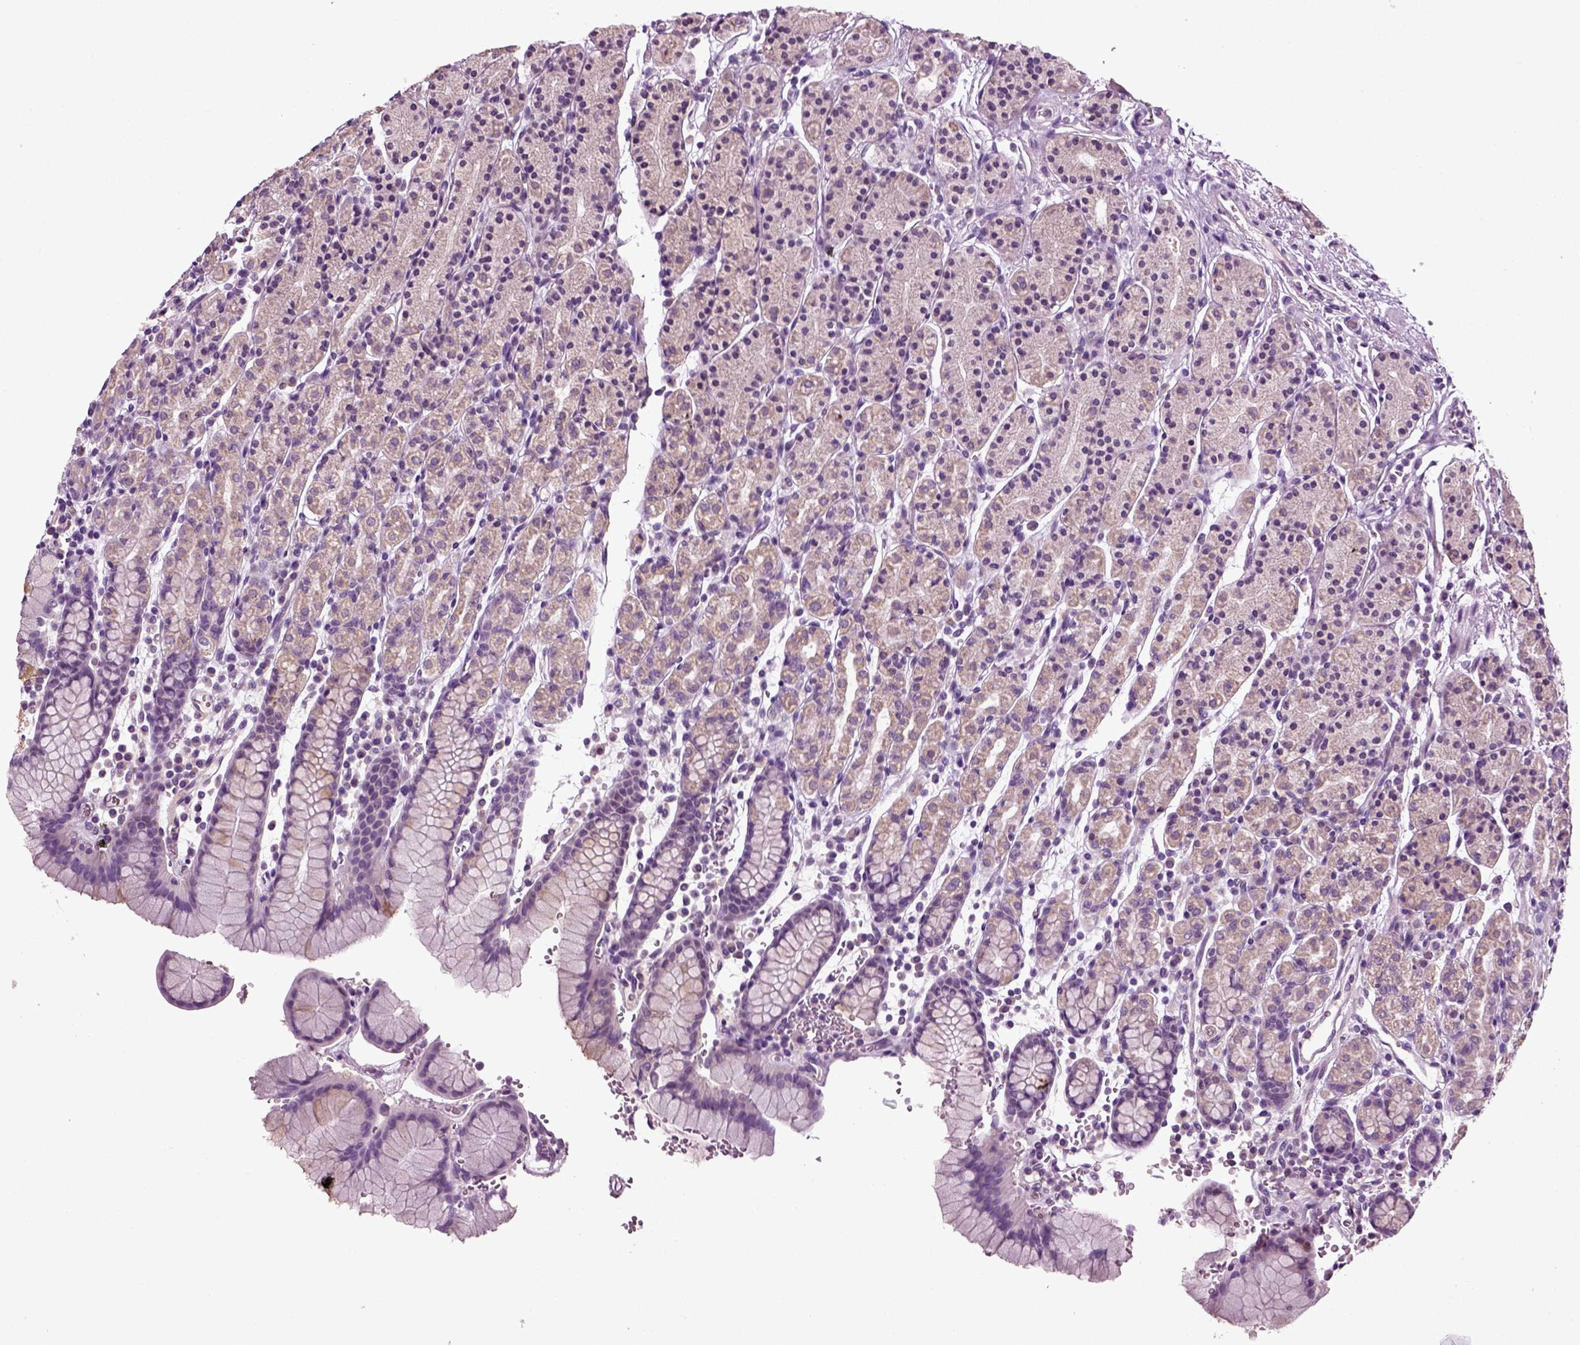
{"staining": {"intensity": "weak", "quantity": "25%-75%", "location": "cytoplasmic/membranous"}, "tissue": "stomach", "cell_type": "Glandular cells", "image_type": "normal", "snomed": [{"axis": "morphology", "description": "Normal tissue, NOS"}, {"axis": "topography", "description": "Stomach, upper"}, {"axis": "topography", "description": "Stomach"}], "caption": "Immunohistochemical staining of normal stomach demonstrates weak cytoplasmic/membranous protein positivity in about 25%-75% of glandular cells.", "gene": "SPATA17", "patient": {"sex": "male", "age": 62}}